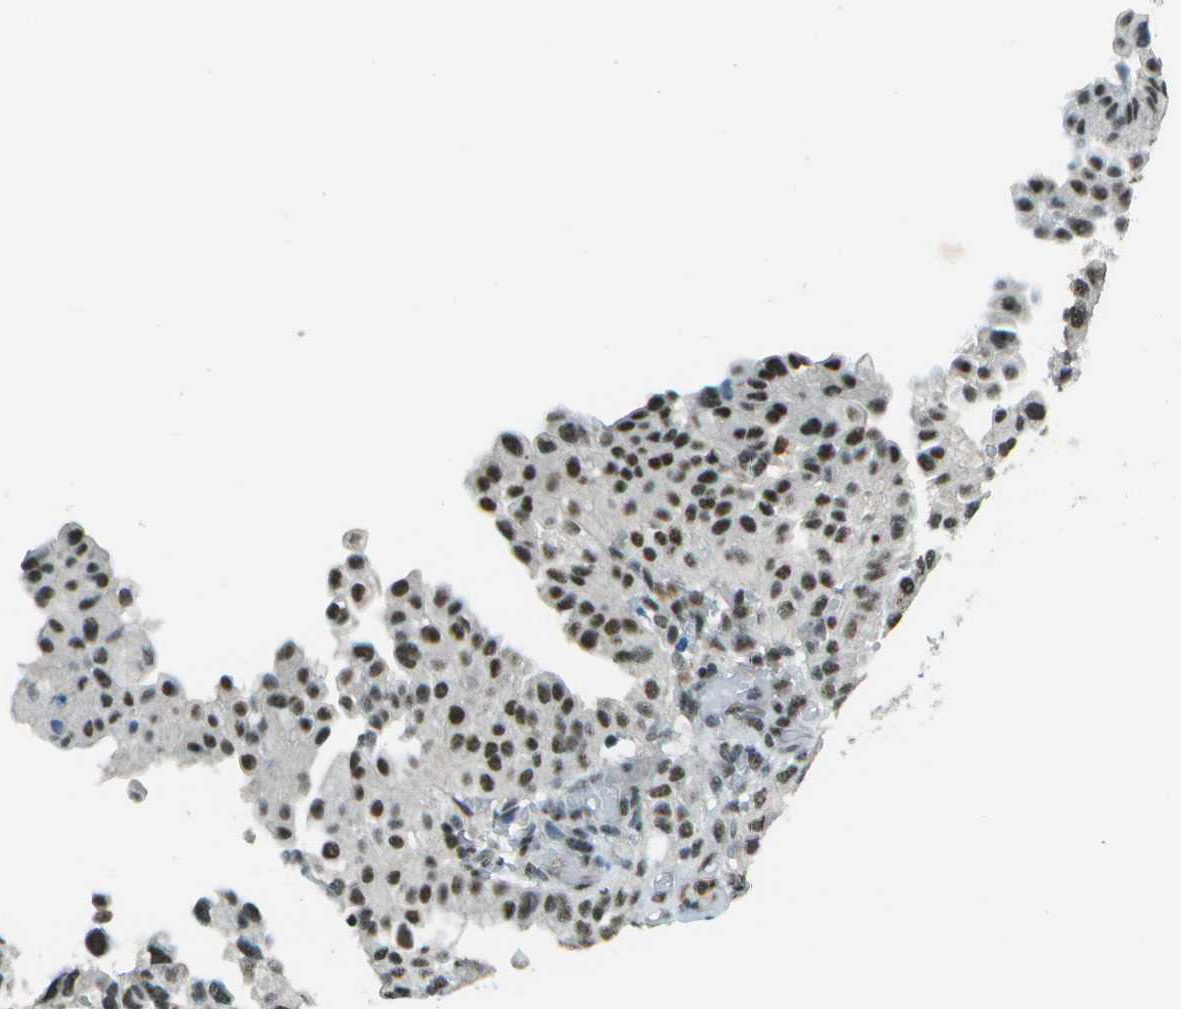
{"staining": {"intensity": "moderate", "quantity": ">75%", "location": "nuclear"}, "tissue": "endometrial cancer", "cell_type": "Tumor cells", "image_type": "cancer", "snomed": [{"axis": "morphology", "description": "Adenocarcinoma, NOS"}, {"axis": "topography", "description": "Endometrium"}], "caption": "This is an image of immunohistochemistry (IHC) staining of adenocarcinoma (endometrial), which shows moderate positivity in the nuclear of tumor cells.", "gene": "DEPDC1", "patient": {"sex": "female", "age": 85}}